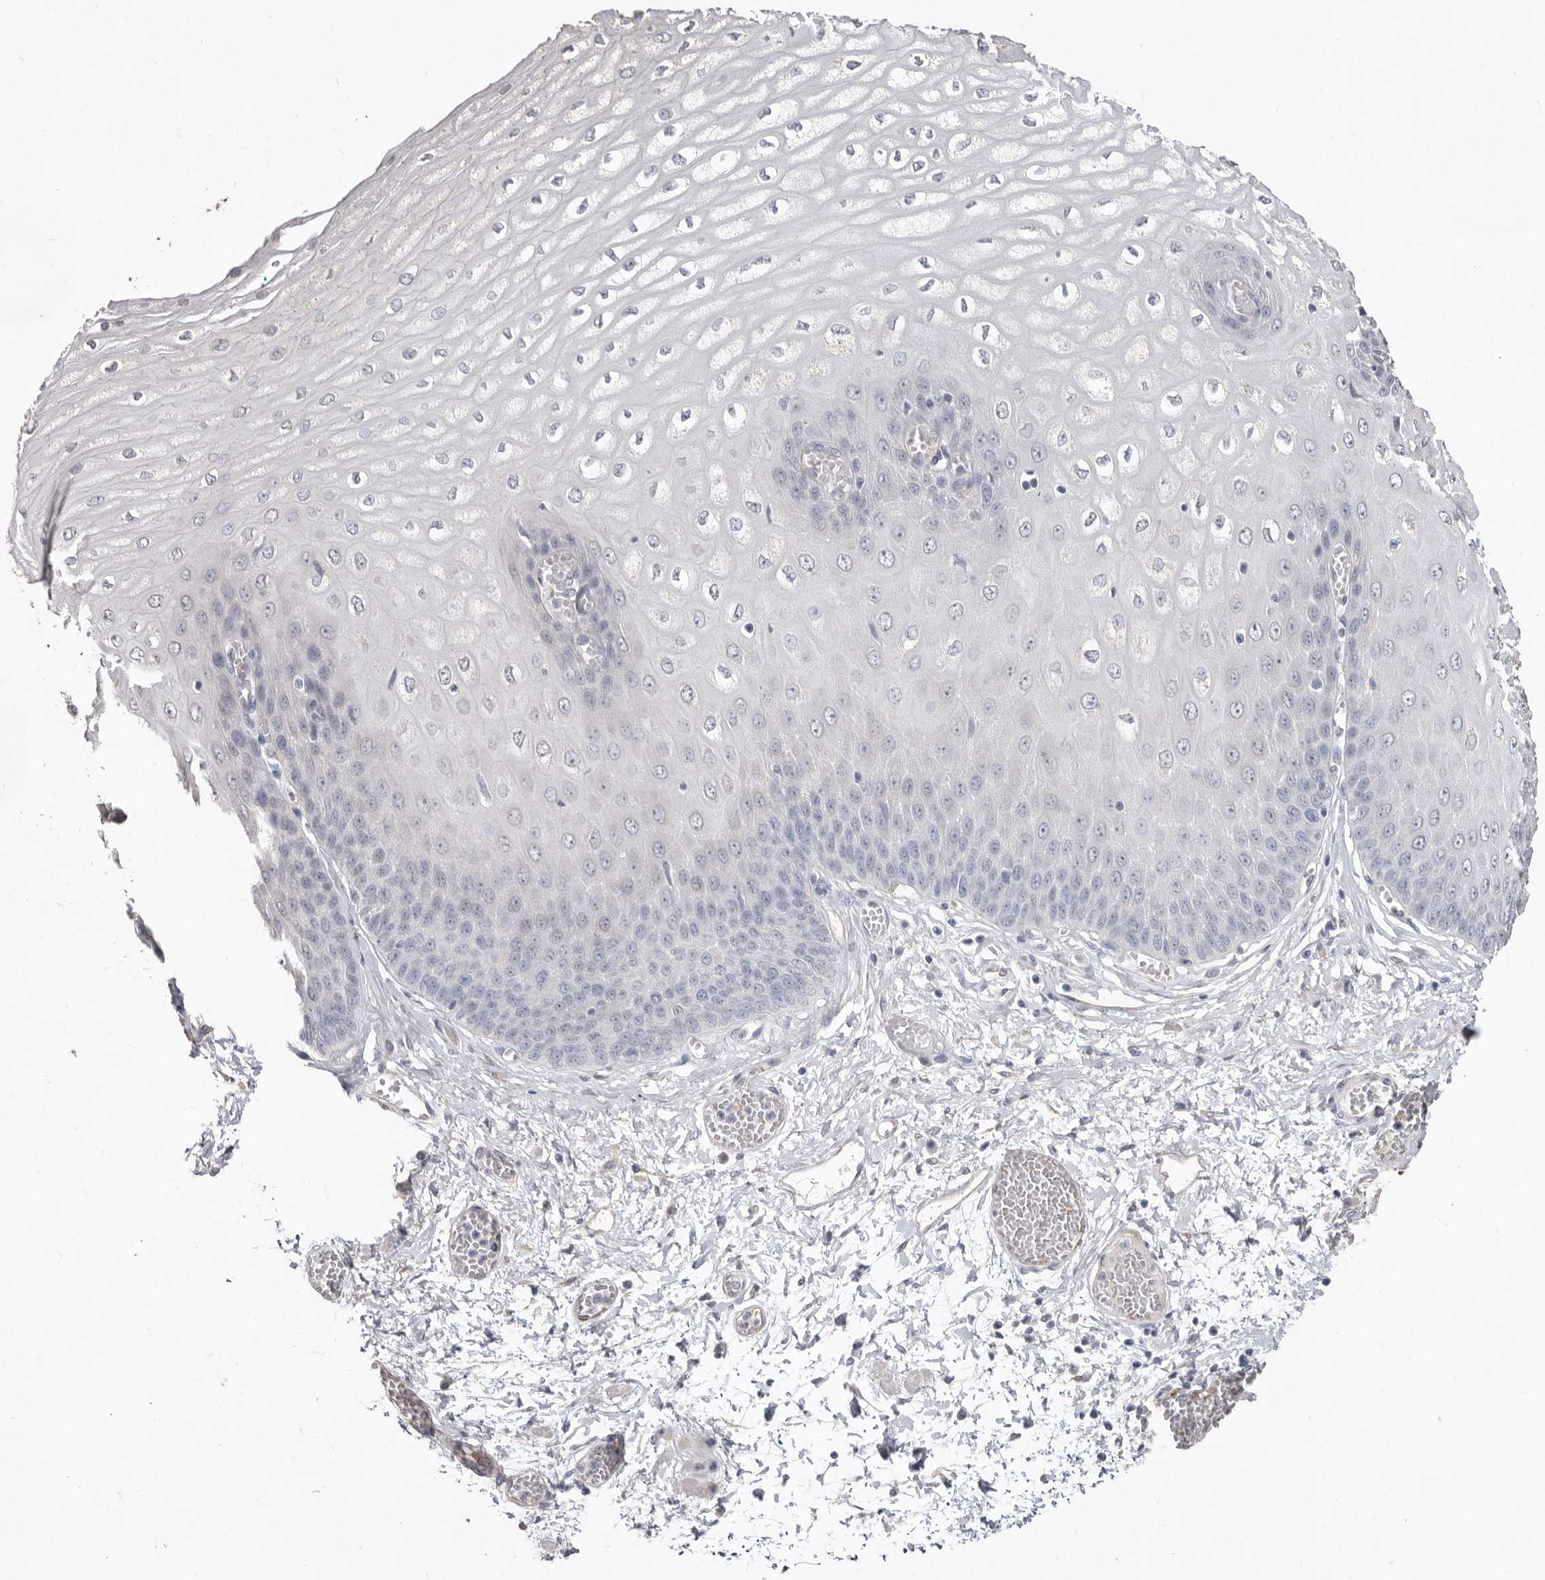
{"staining": {"intensity": "negative", "quantity": "none", "location": "none"}, "tissue": "esophagus", "cell_type": "Squamous epithelial cells", "image_type": "normal", "snomed": [{"axis": "morphology", "description": "Normal tissue, NOS"}, {"axis": "topography", "description": "Esophagus"}], "caption": "A histopathology image of human esophagus is negative for staining in squamous epithelial cells. Brightfield microscopy of immunohistochemistry stained with DAB (3,3'-diaminobenzidine) (brown) and hematoxylin (blue), captured at high magnification.", "gene": "ZYG11B", "patient": {"sex": "male", "age": 60}}